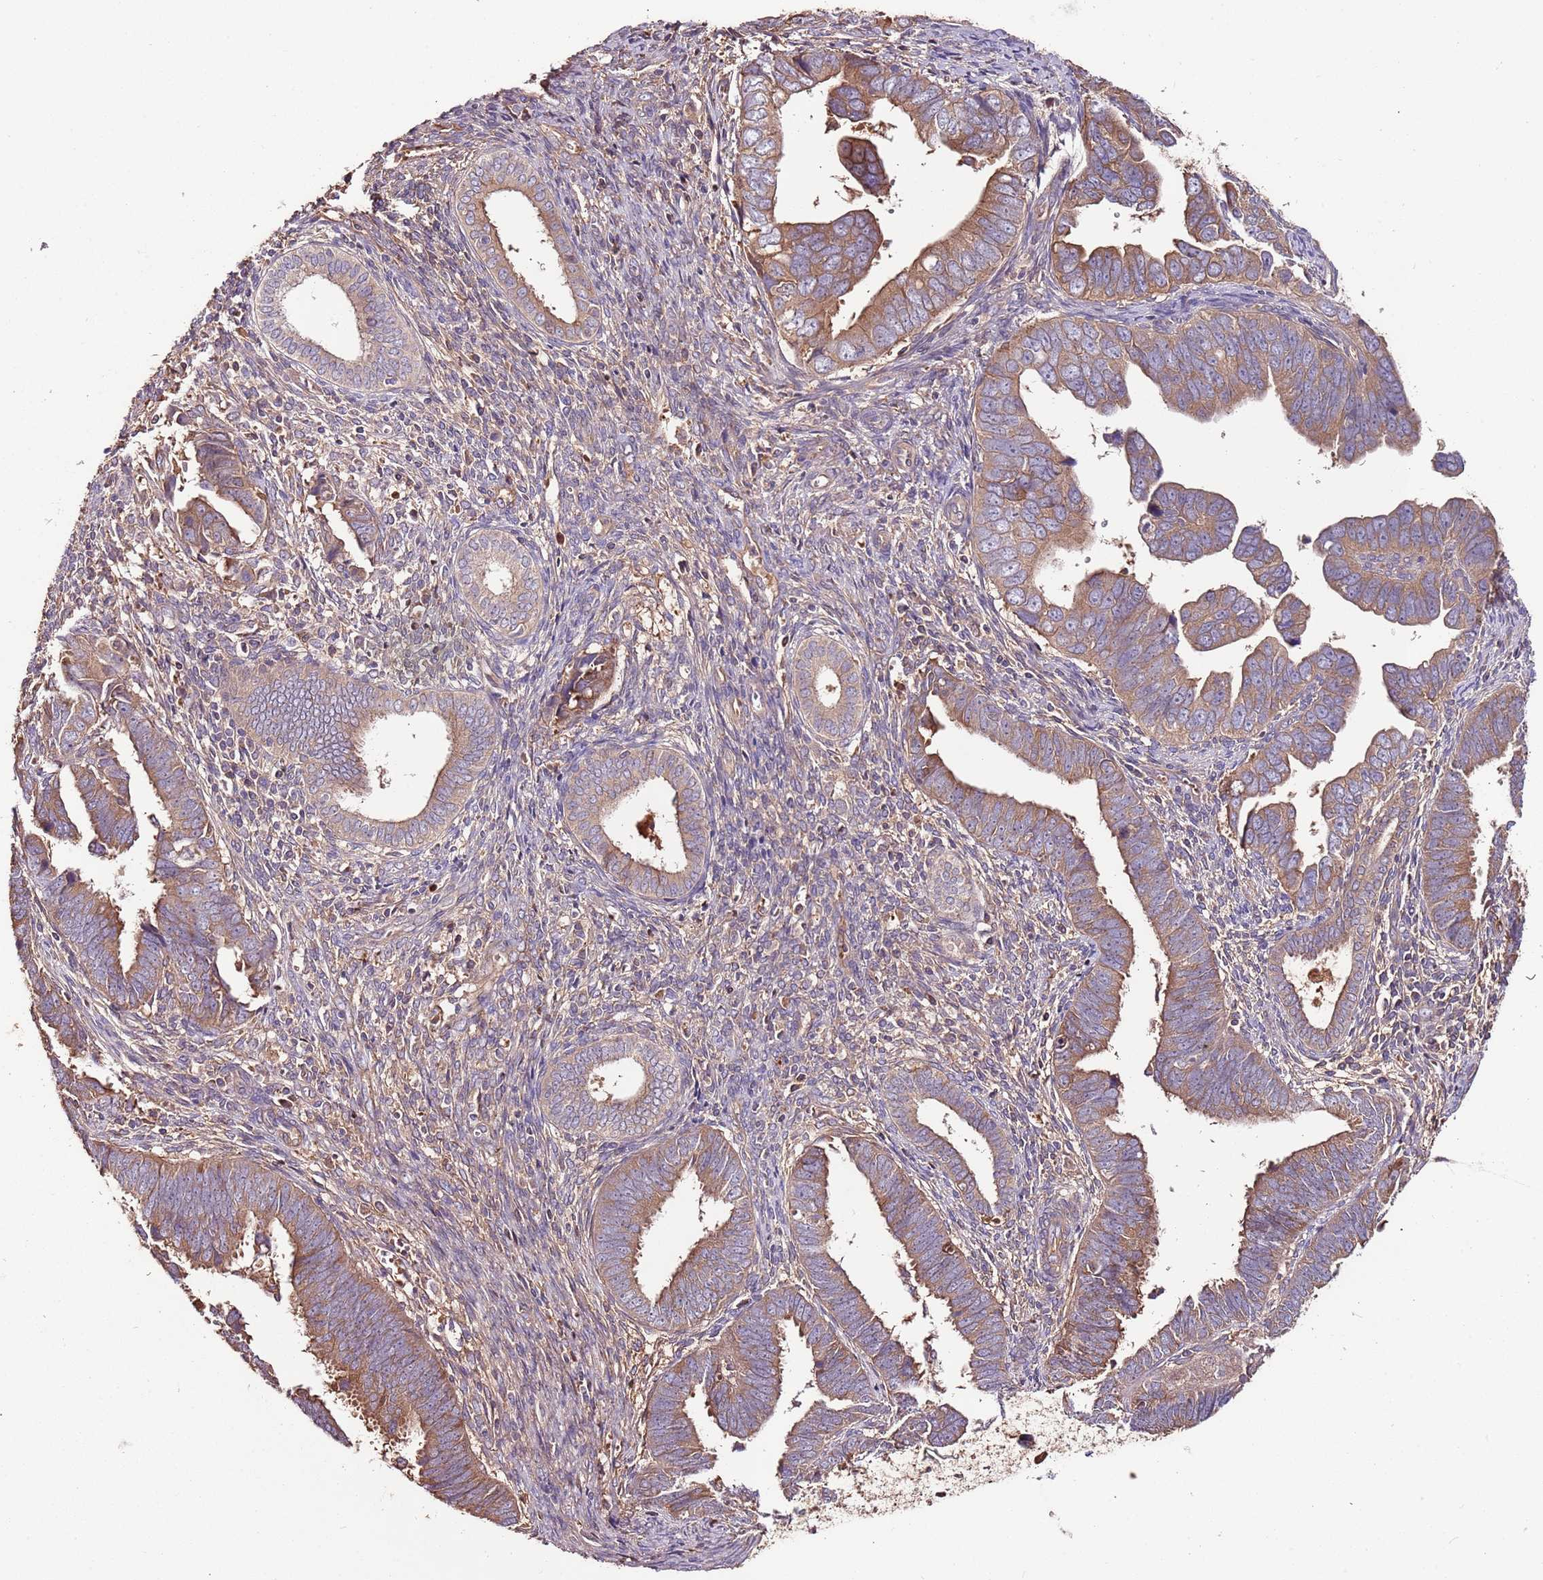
{"staining": {"intensity": "moderate", "quantity": ">75%", "location": "cytoplasmic/membranous"}, "tissue": "endometrial cancer", "cell_type": "Tumor cells", "image_type": "cancer", "snomed": [{"axis": "morphology", "description": "Adenocarcinoma, NOS"}, {"axis": "topography", "description": "Endometrium"}], "caption": "A medium amount of moderate cytoplasmic/membranous positivity is seen in approximately >75% of tumor cells in endometrial cancer (adenocarcinoma) tissue.", "gene": "DENR", "patient": {"sex": "female", "age": 75}}